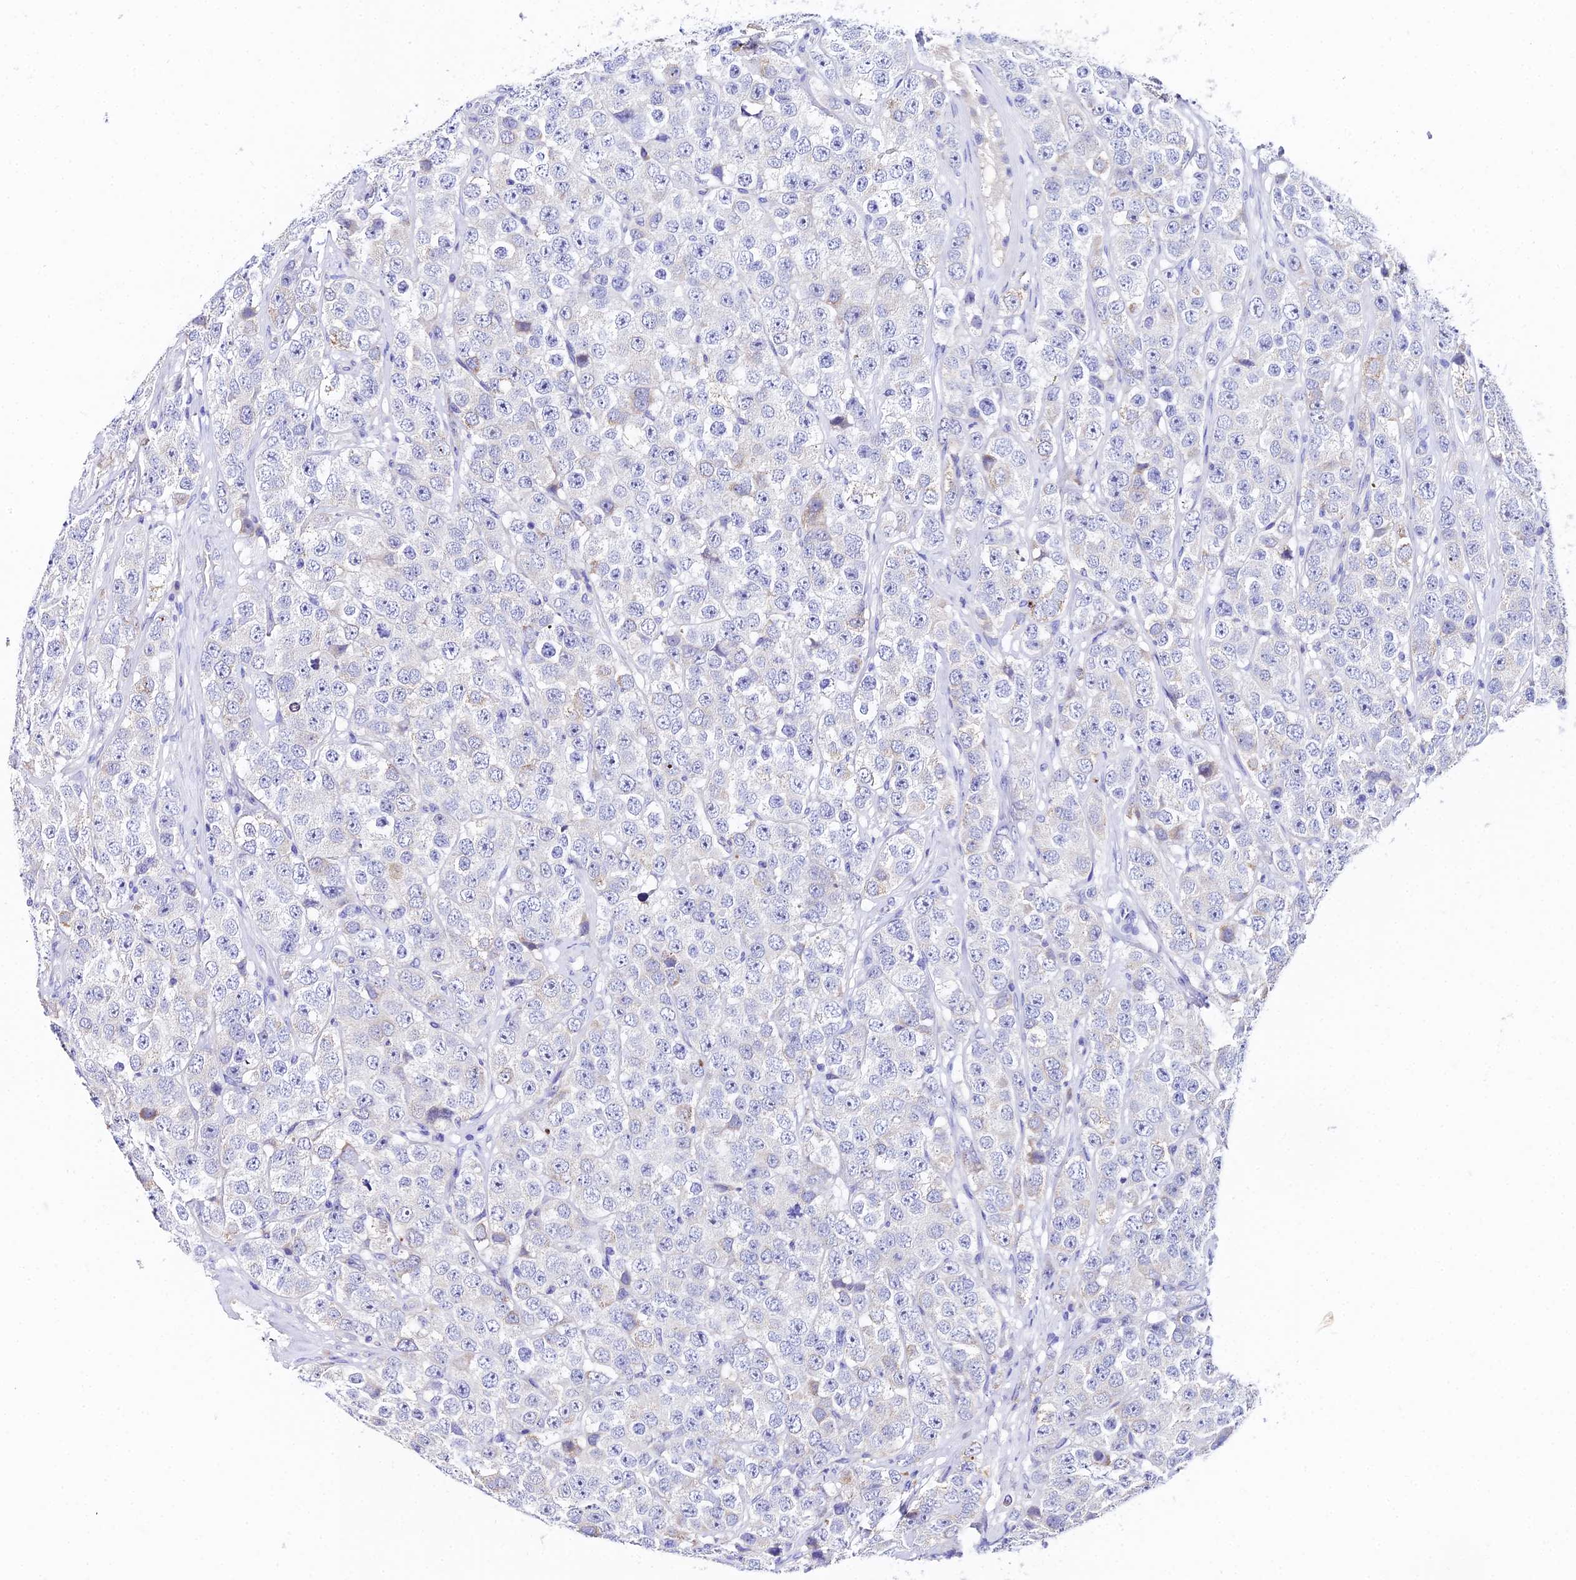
{"staining": {"intensity": "negative", "quantity": "none", "location": "none"}, "tissue": "testis cancer", "cell_type": "Tumor cells", "image_type": "cancer", "snomed": [{"axis": "morphology", "description": "Seminoma, NOS"}, {"axis": "topography", "description": "Testis"}], "caption": "The photomicrograph displays no staining of tumor cells in testis seminoma.", "gene": "CEP41", "patient": {"sex": "male", "age": 28}}